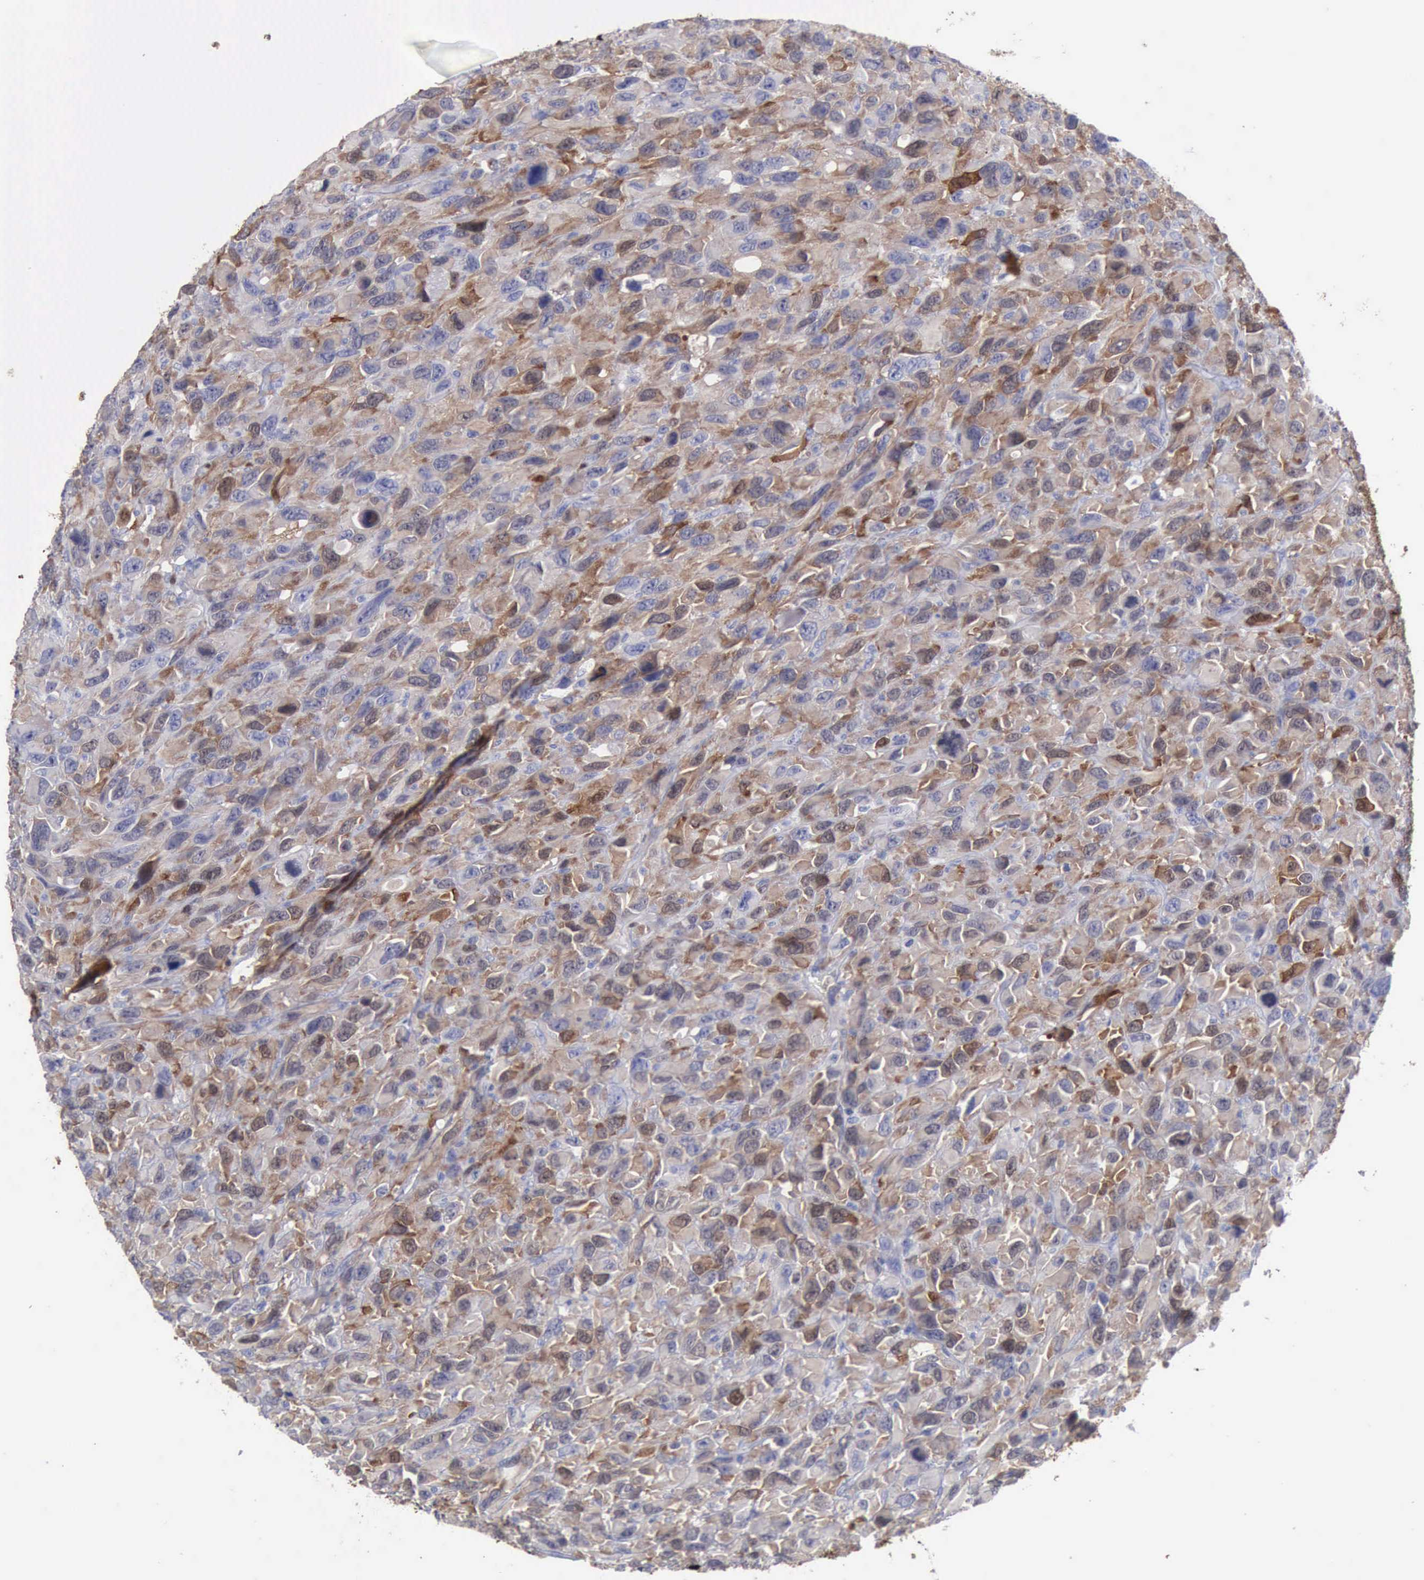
{"staining": {"intensity": "weak", "quantity": "25%-75%", "location": "cytoplasmic/membranous,nuclear"}, "tissue": "renal cancer", "cell_type": "Tumor cells", "image_type": "cancer", "snomed": [{"axis": "morphology", "description": "Adenocarcinoma, NOS"}, {"axis": "topography", "description": "Kidney"}], "caption": "The micrograph displays staining of renal cancer (adenocarcinoma), revealing weak cytoplasmic/membranous and nuclear protein expression (brown color) within tumor cells. Using DAB (3,3'-diaminobenzidine) (brown) and hematoxylin (blue) stains, captured at high magnification using brightfield microscopy.", "gene": "FHL1", "patient": {"sex": "male", "age": 79}}